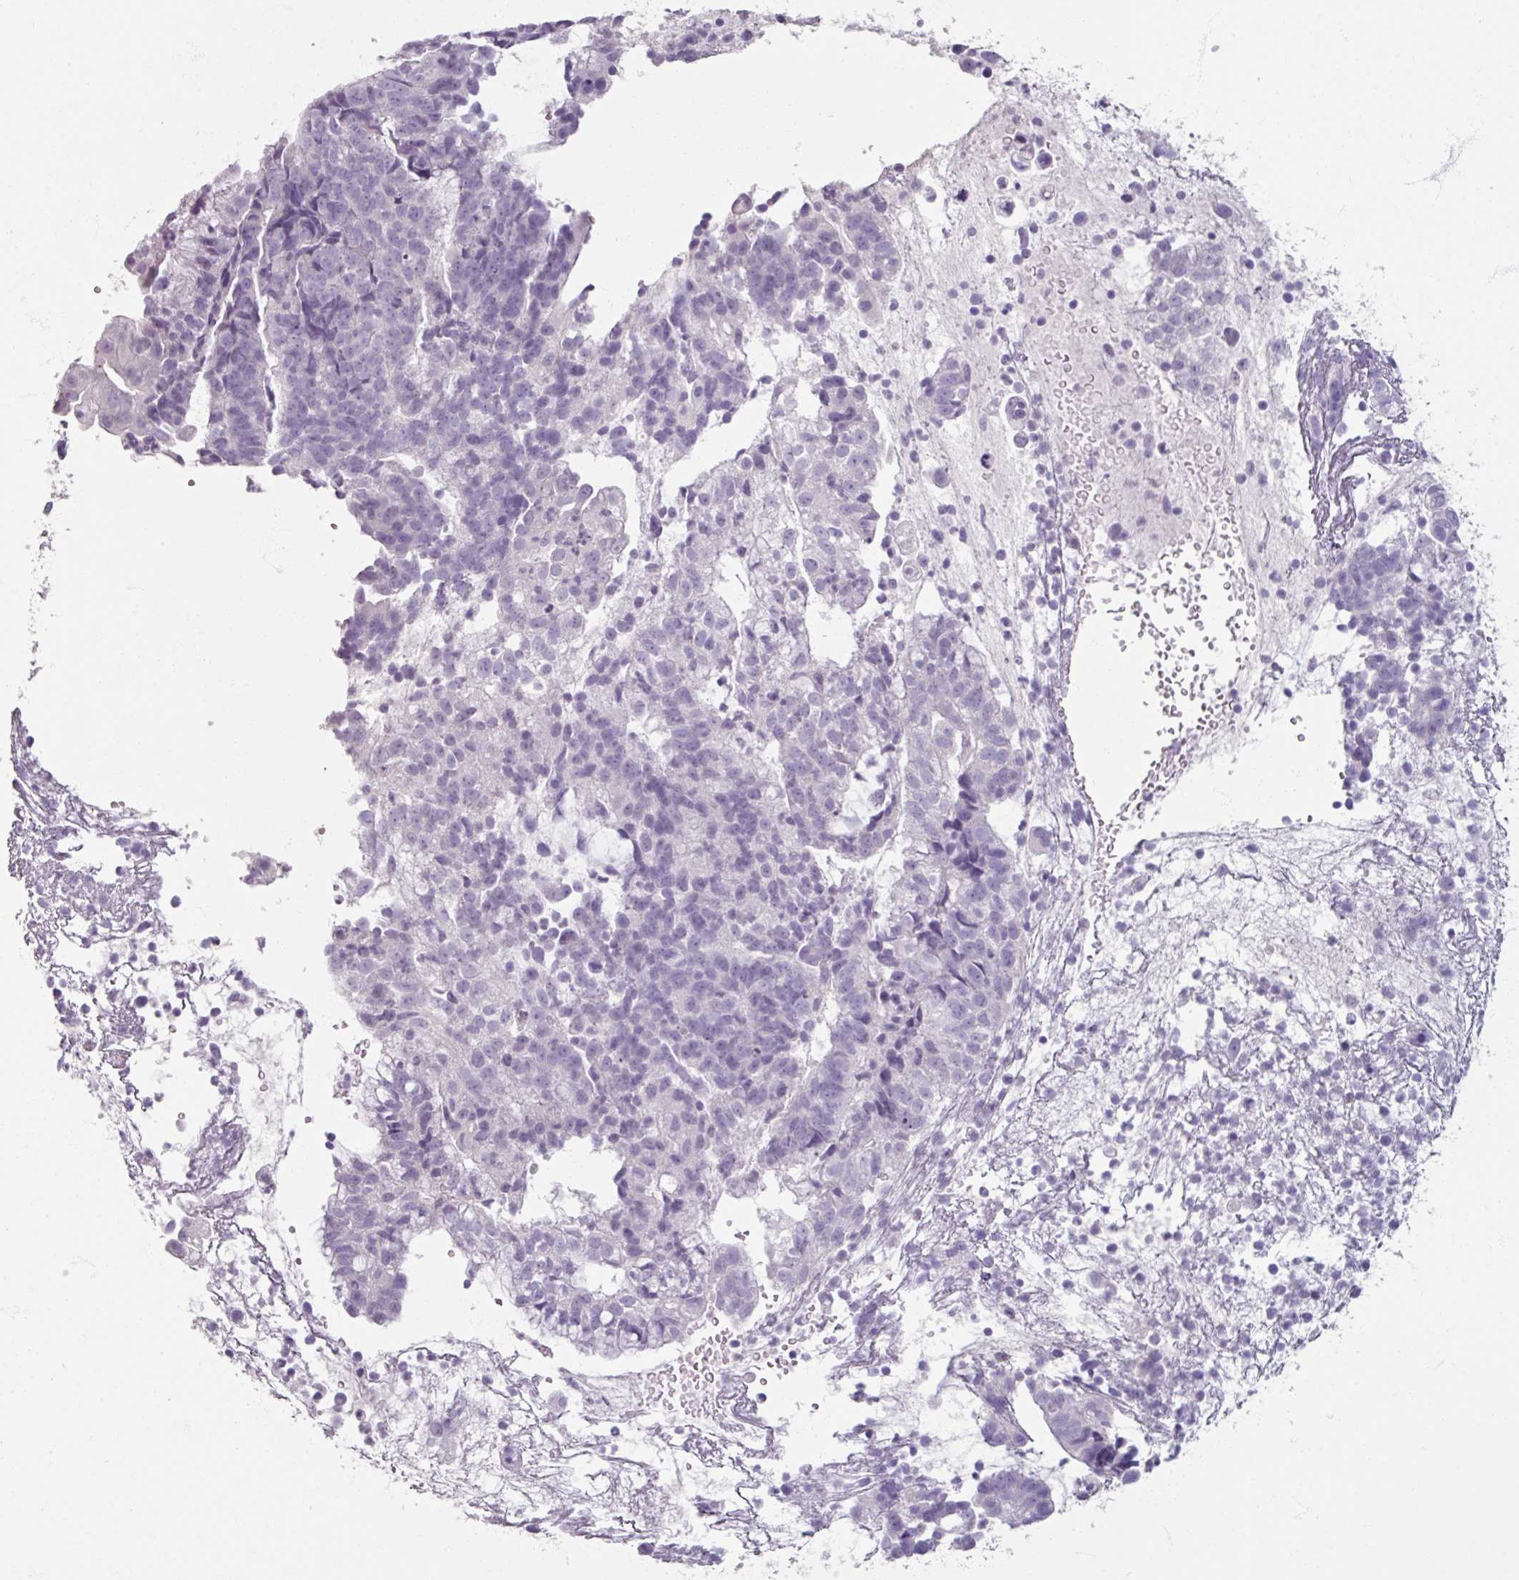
{"staining": {"intensity": "negative", "quantity": "none", "location": "none"}, "tissue": "endometrial cancer", "cell_type": "Tumor cells", "image_type": "cancer", "snomed": [{"axis": "morphology", "description": "Adenocarcinoma, NOS"}, {"axis": "topography", "description": "Endometrium"}], "caption": "Tumor cells show no significant expression in endometrial cancer. Nuclei are stained in blue.", "gene": "TG", "patient": {"sex": "female", "age": 76}}